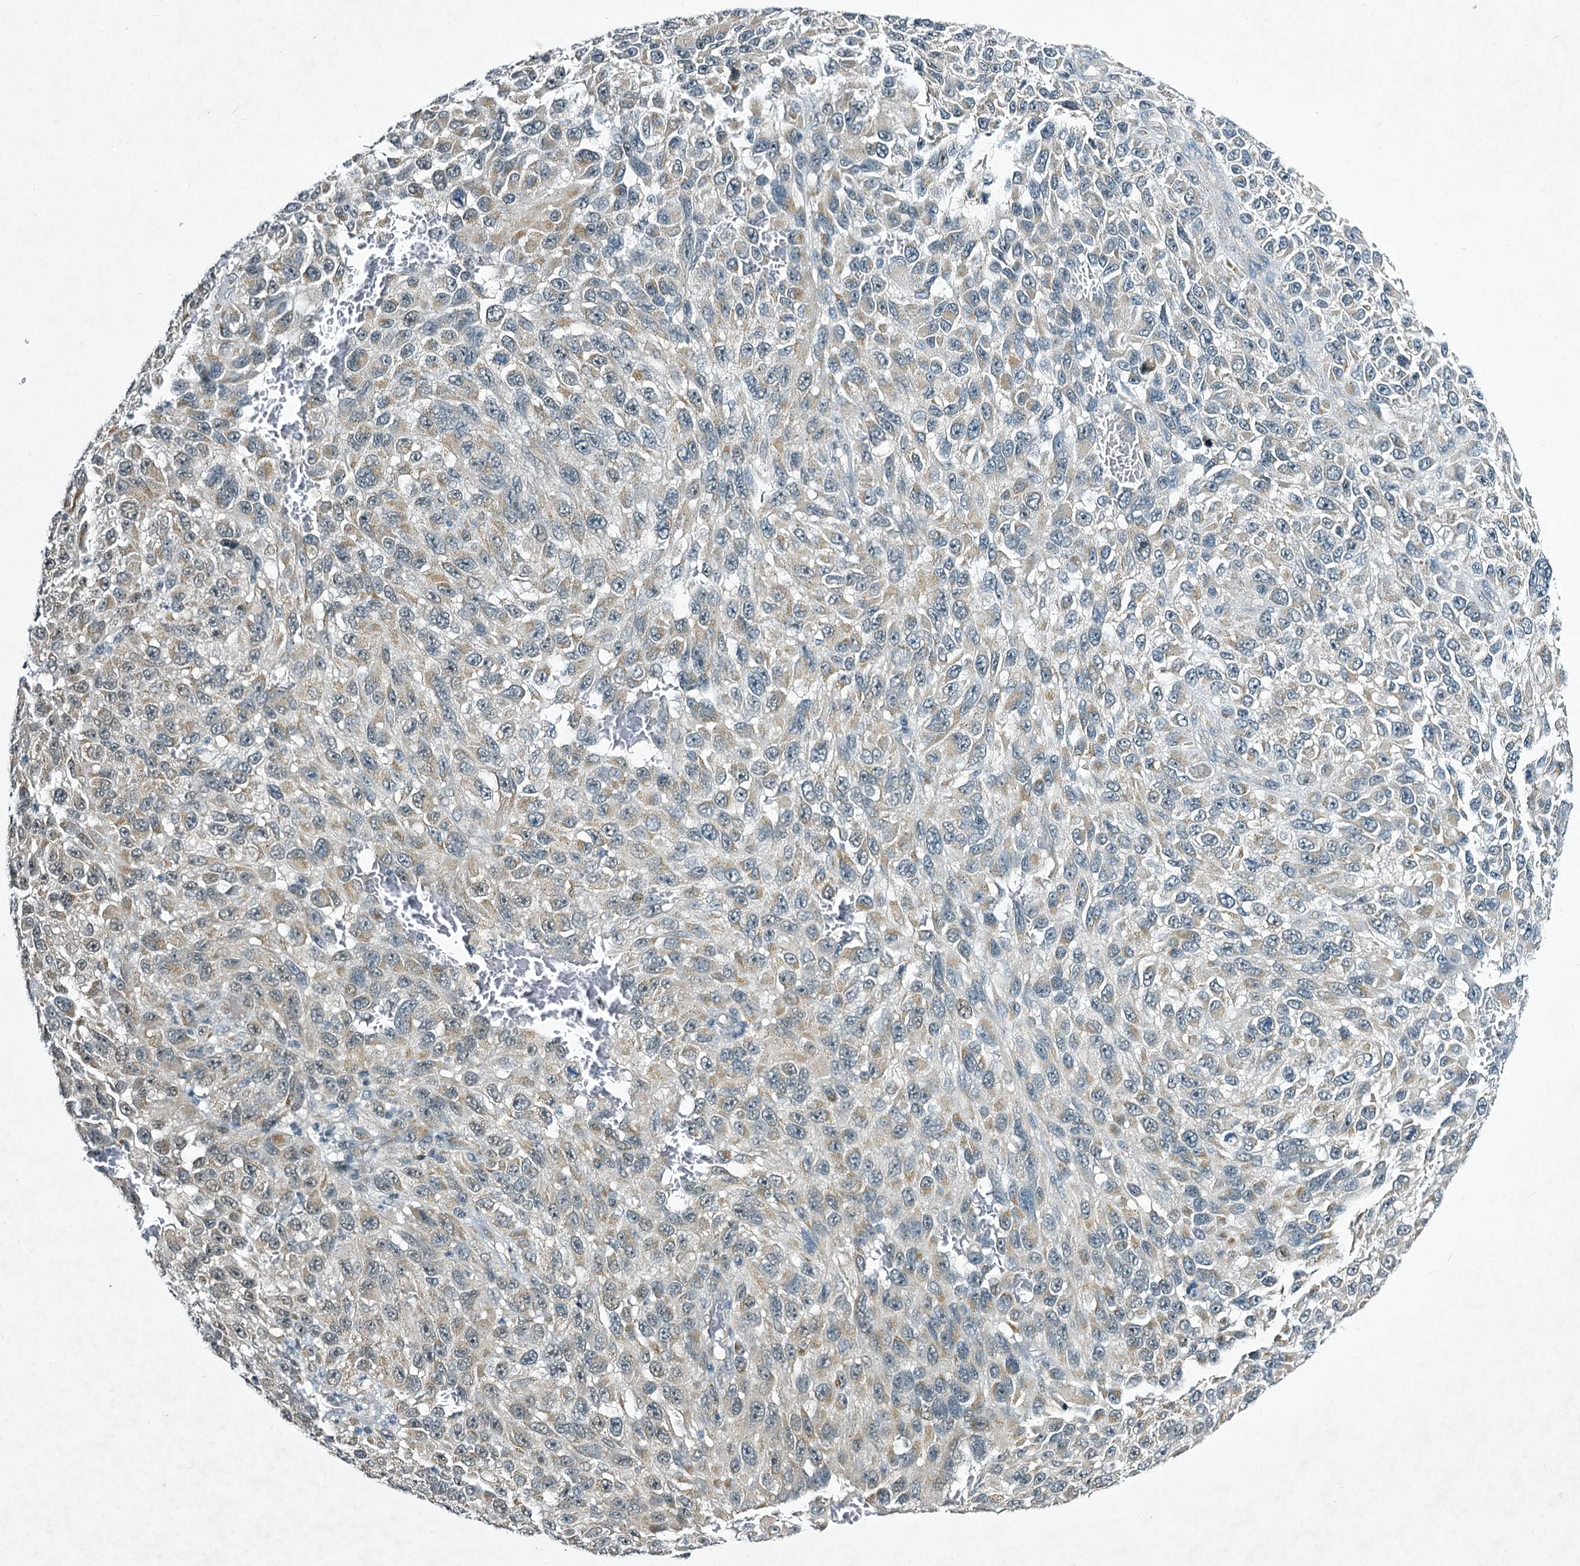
{"staining": {"intensity": "weak", "quantity": "<25%", "location": "cytoplasmic/membranous"}, "tissue": "melanoma", "cell_type": "Tumor cells", "image_type": "cancer", "snomed": [{"axis": "morphology", "description": "Malignant melanoma, NOS"}, {"axis": "topography", "description": "Skin"}], "caption": "DAB immunohistochemical staining of human melanoma exhibits no significant staining in tumor cells.", "gene": "STAP1", "patient": {"sex": "female", "age": 96}}